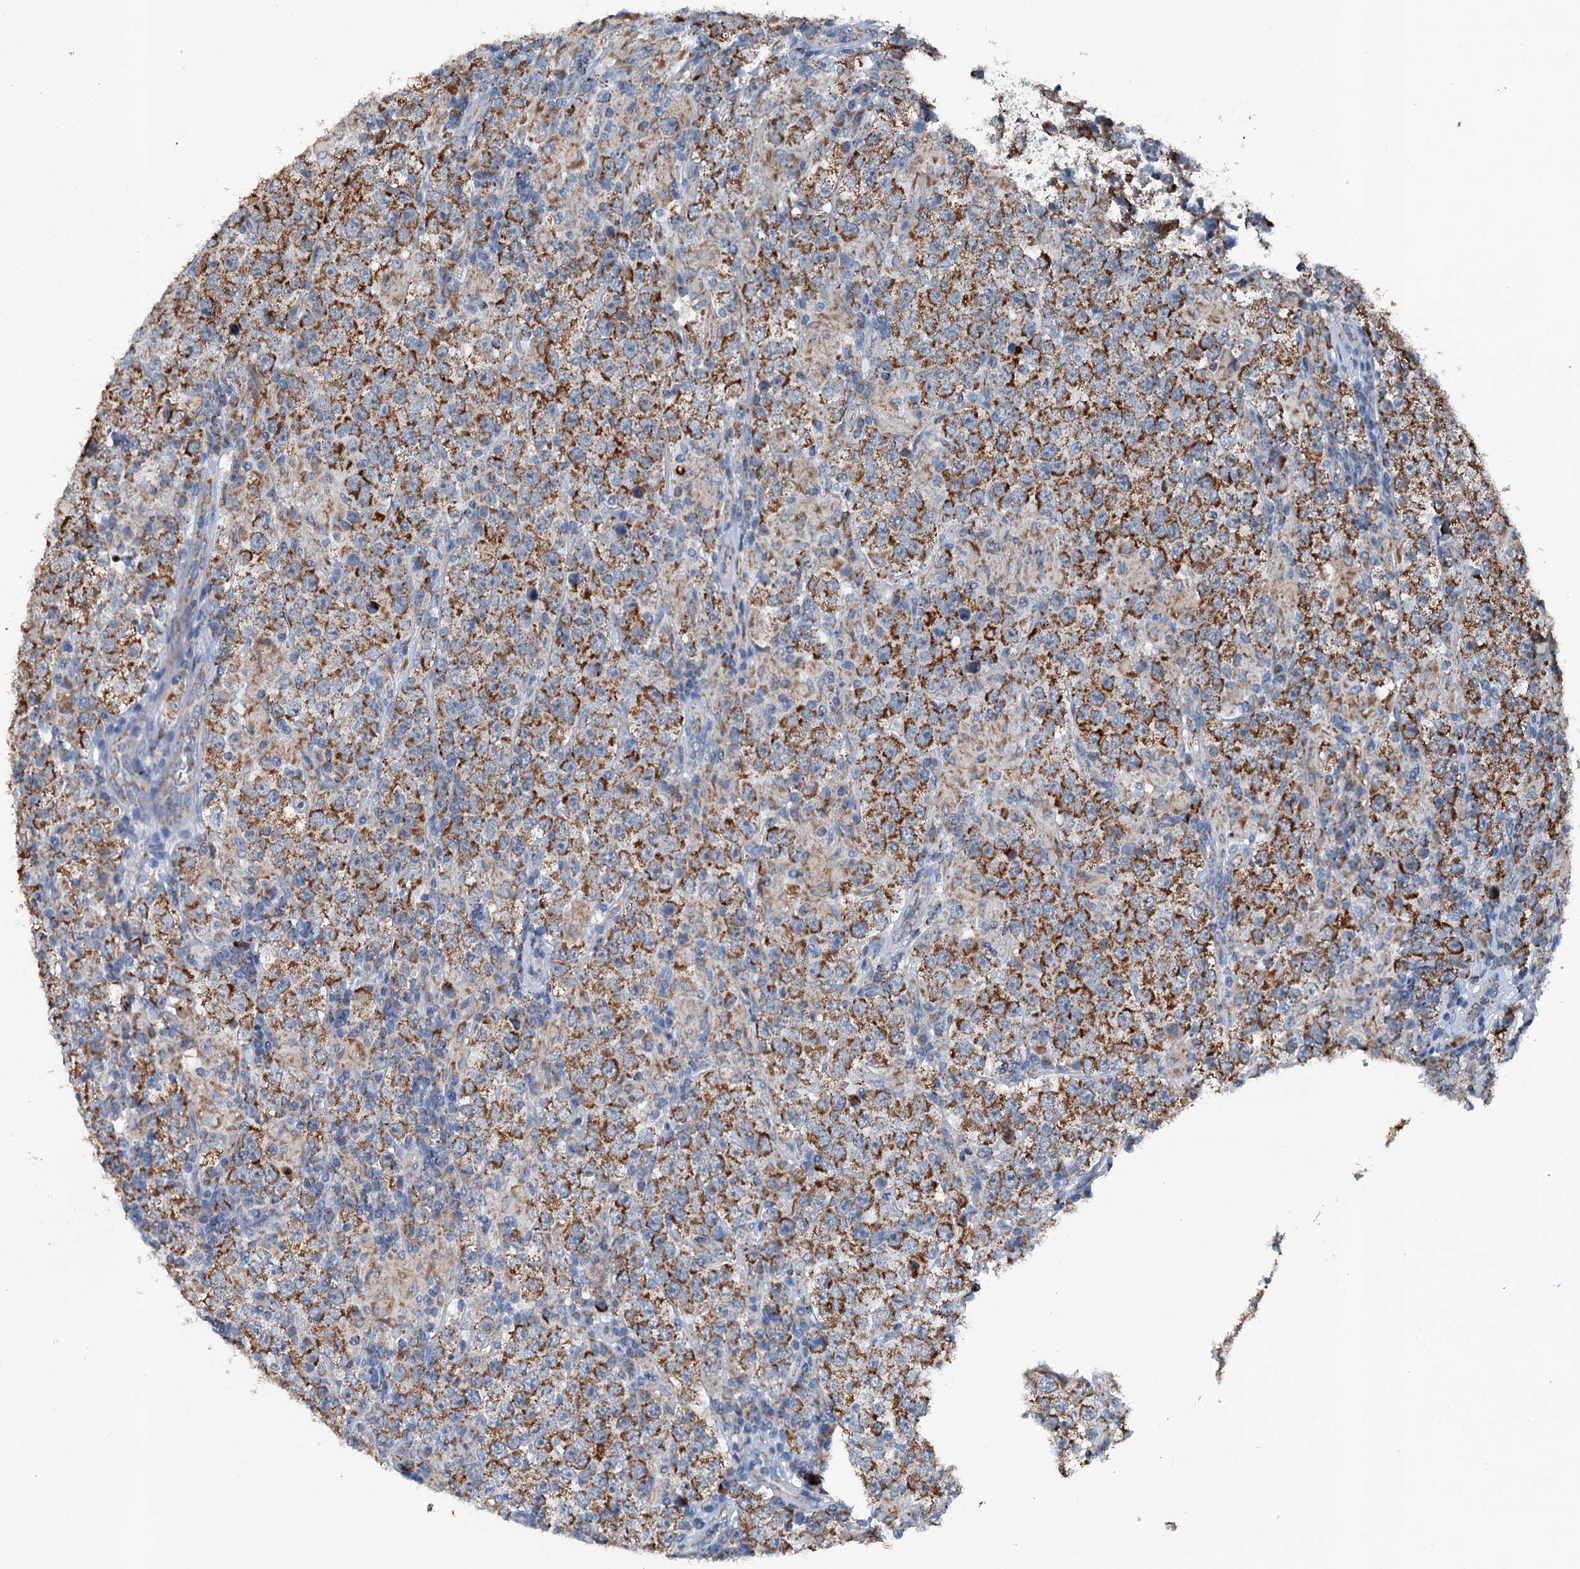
{"staining": {"intensity": "strong", "quantity": ">75%", "location": "cytoplasmic/membranous"}, "tissue": "testis cancer", "cell_type": "Tumor cells", "image_type": "cancer", "snomed": [{"axis": "morphology", "description": "Normal tissue, NOS"}, {"axis": "morphology", "description": "Urothelial carcinoma, High grade"}, {"axis": "morphology", "description": "Seminoma, NOS"}, {"axis": "morphology", "description": "Carcinoma, Embryonal, NOS"}, {"axis": "topography", "description": "Urinary bladder"}, {"axis": "topography", "description": "Testis"}], "caption": "Approximately >75% of tumor cells in testis seminoma reveal strong cytoplasmic/membranous protein expression as visualized by brown immunohistochemical staining.", "gene": "TRPT1", "patient": {"sex": "male", "age": 41}}